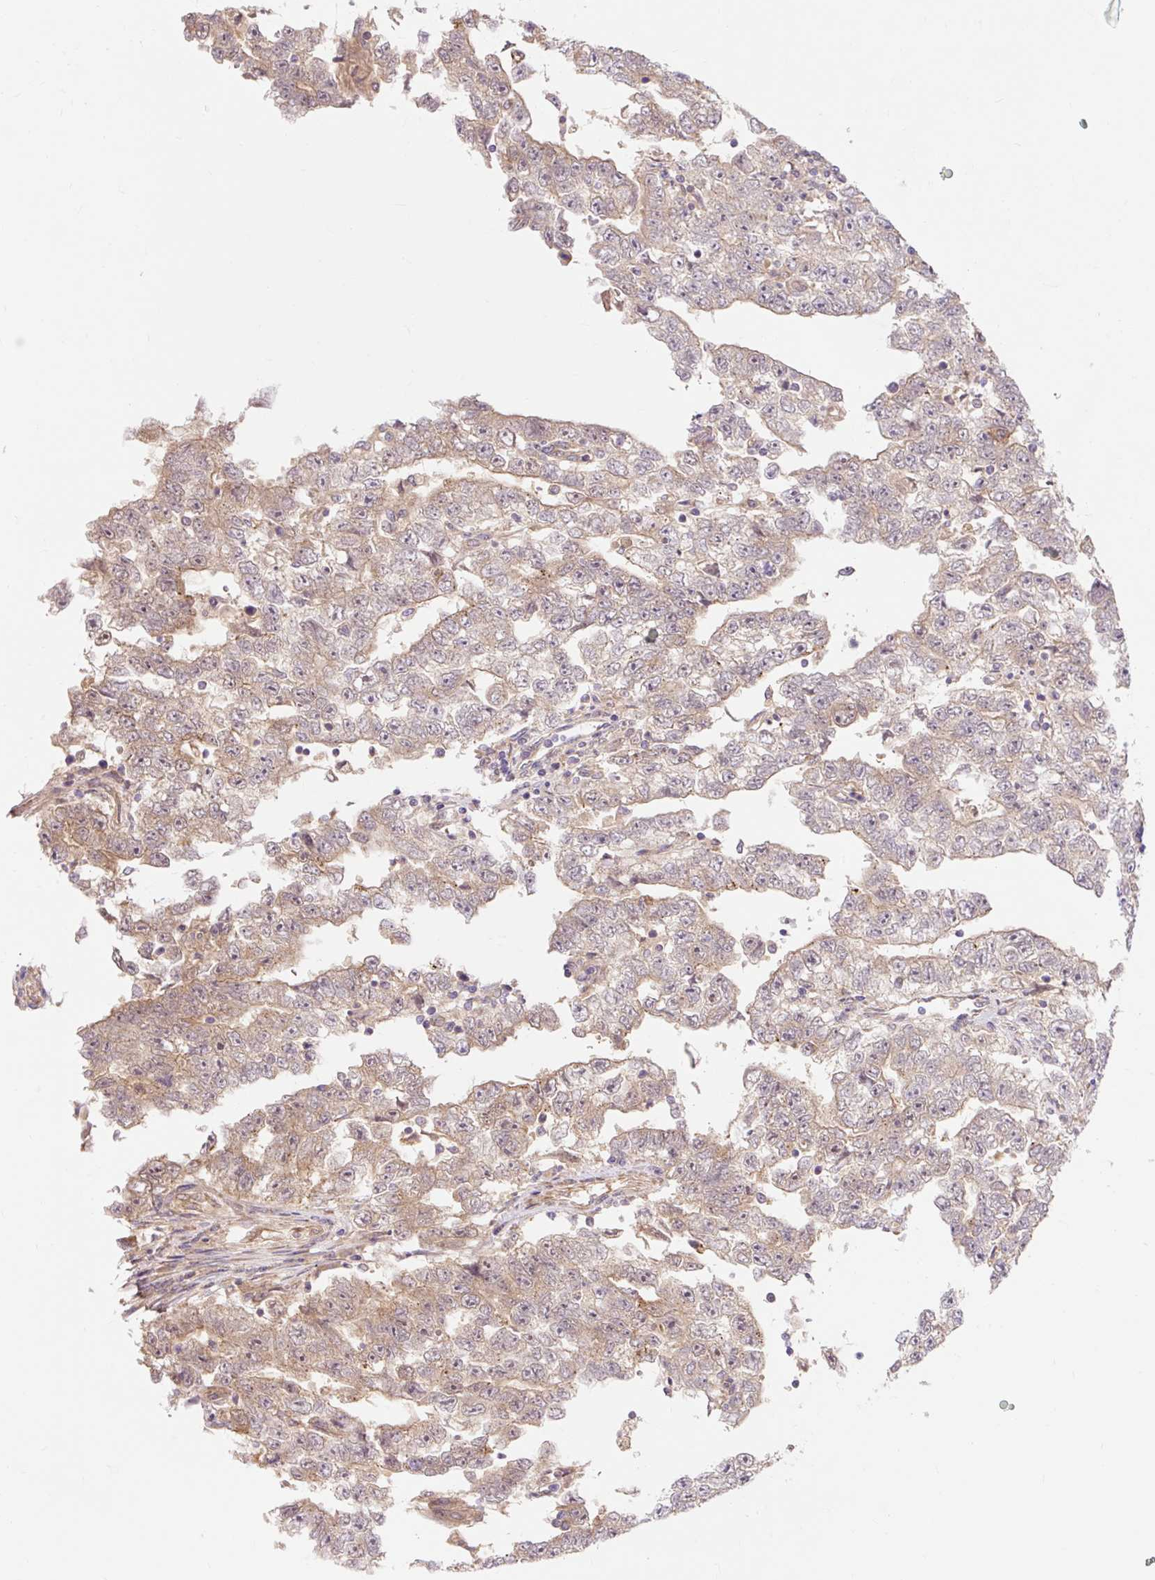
{"staining": {"intensity": "weak", "quantity": "25%-75%", "location": "cytoplasmic/membranous"}, "tissue": "testis cancer", "cell_type": "Tumor cells", "image_type": "cancer", "snomed": [{"axis": "morphology", "description": "Carcinoma, Embryonal, NOS"}, {"axis": "topography", "description": "Testis"}], "caption": "Human testis embryonal carcinoma stained with a brown dye displays weak cytoplasmic/membranous positive positivity in about 25%-75% of tumor cells.", "gene": "TRIAP1", "patient": {"sex": "male", "age": 25}}